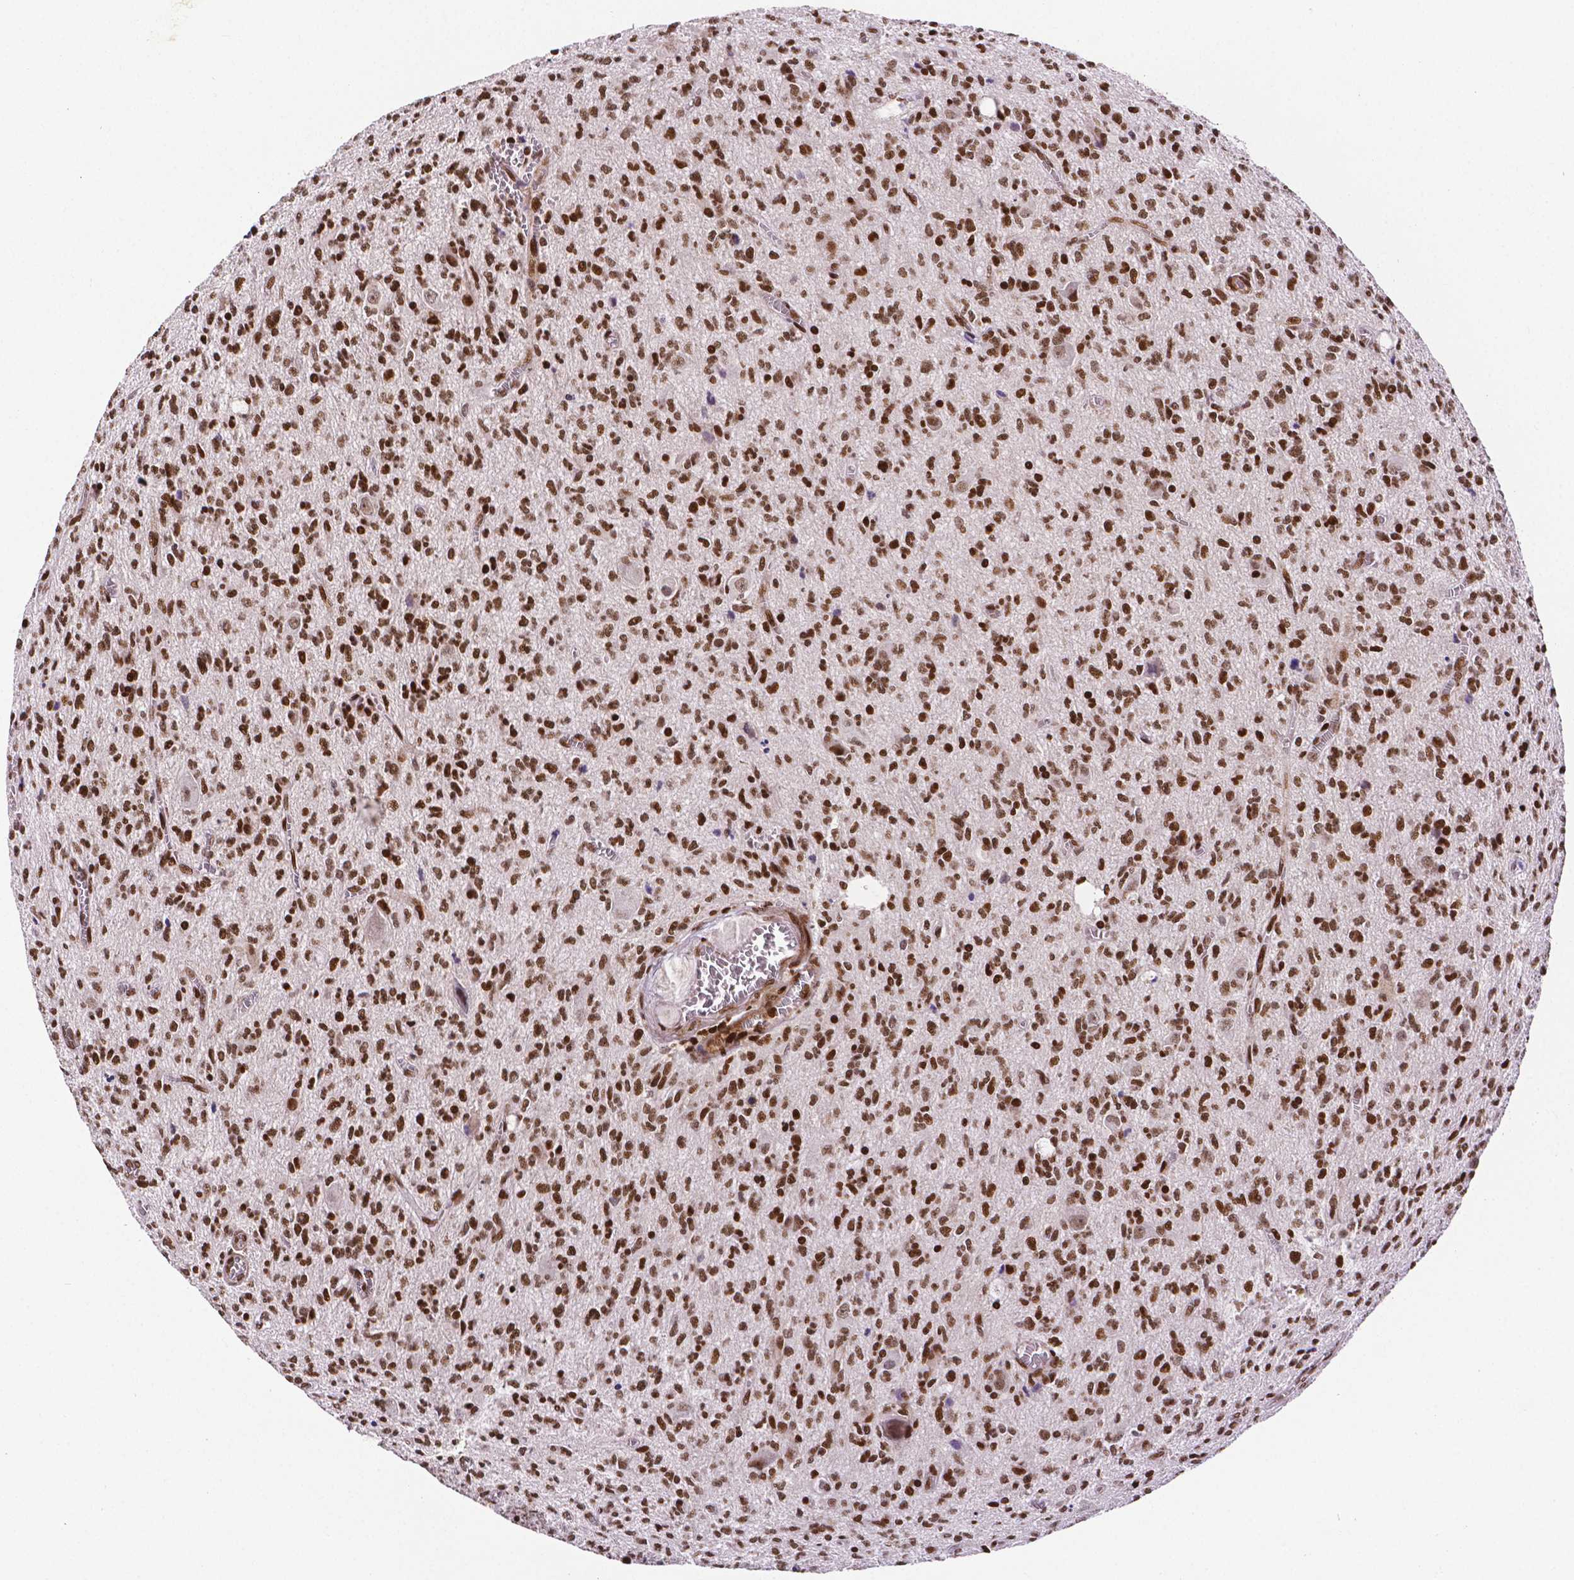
{"staining": {"intensity": "moderate", "quantity": ">75%", "location": "nuclear"}, "tissue": "glioma", "cell_type": "Tumor cells", "image_type": "cancer", "snomed": [{"axis": "morphology", "description": "Glioma, malignant, Low grade"}, {"axis": "topography", "description": "Brain"}], "caption": "The micrograph reveals a brown stain indicating the presence of a protein in the nuclear of tumor cells in malignant low-grade glioma. (IHC, brightfield microscopy, high magnification).", "gene": "CTCF", "patient": {"sex": "male", "age": 64}}